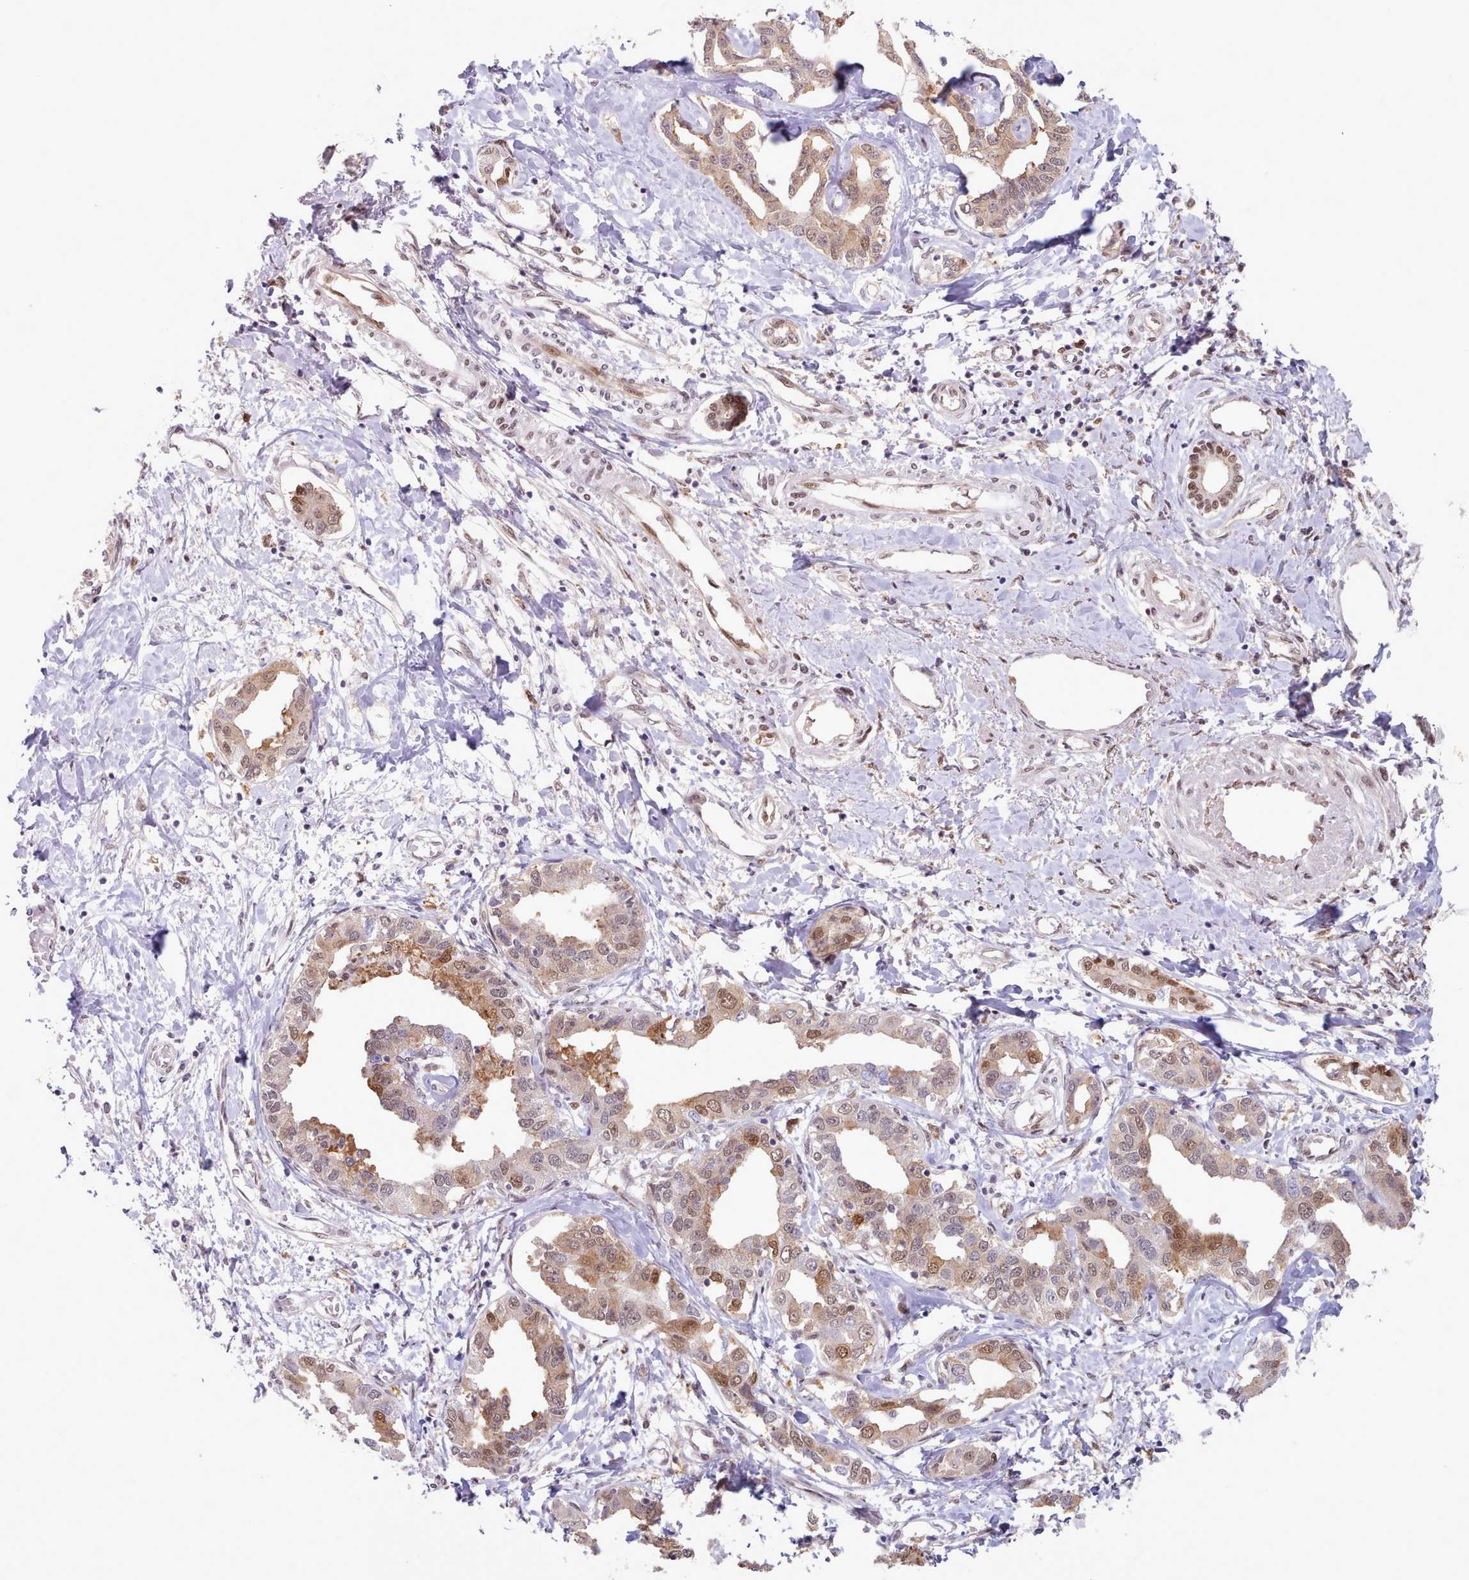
{"staining": {"intensity": "moderate", "quantity": "25%-75%", "location": "nuclear"}, "tissue": "liver cancer", "cell_type": "Tumor cells", "image_type": "cancer", "snomed": [{"axis": "morphology", "description": "Cholangiocarcinoma"}, {"axis": "topography", "description": "Liver"}], "caption": "High-magnification brightfield microscopy of liver cancer stained with DAB (brown) and counterstained with hematoxylin (blue). tumor cells exhibit moderate nuclear staining is appreciated in about25%-75% of cells. Ihc stains the protein in brown and the nuclei are stained blue.", "gene": "CES3", "patient": {"sex": "male", "age": 59}}